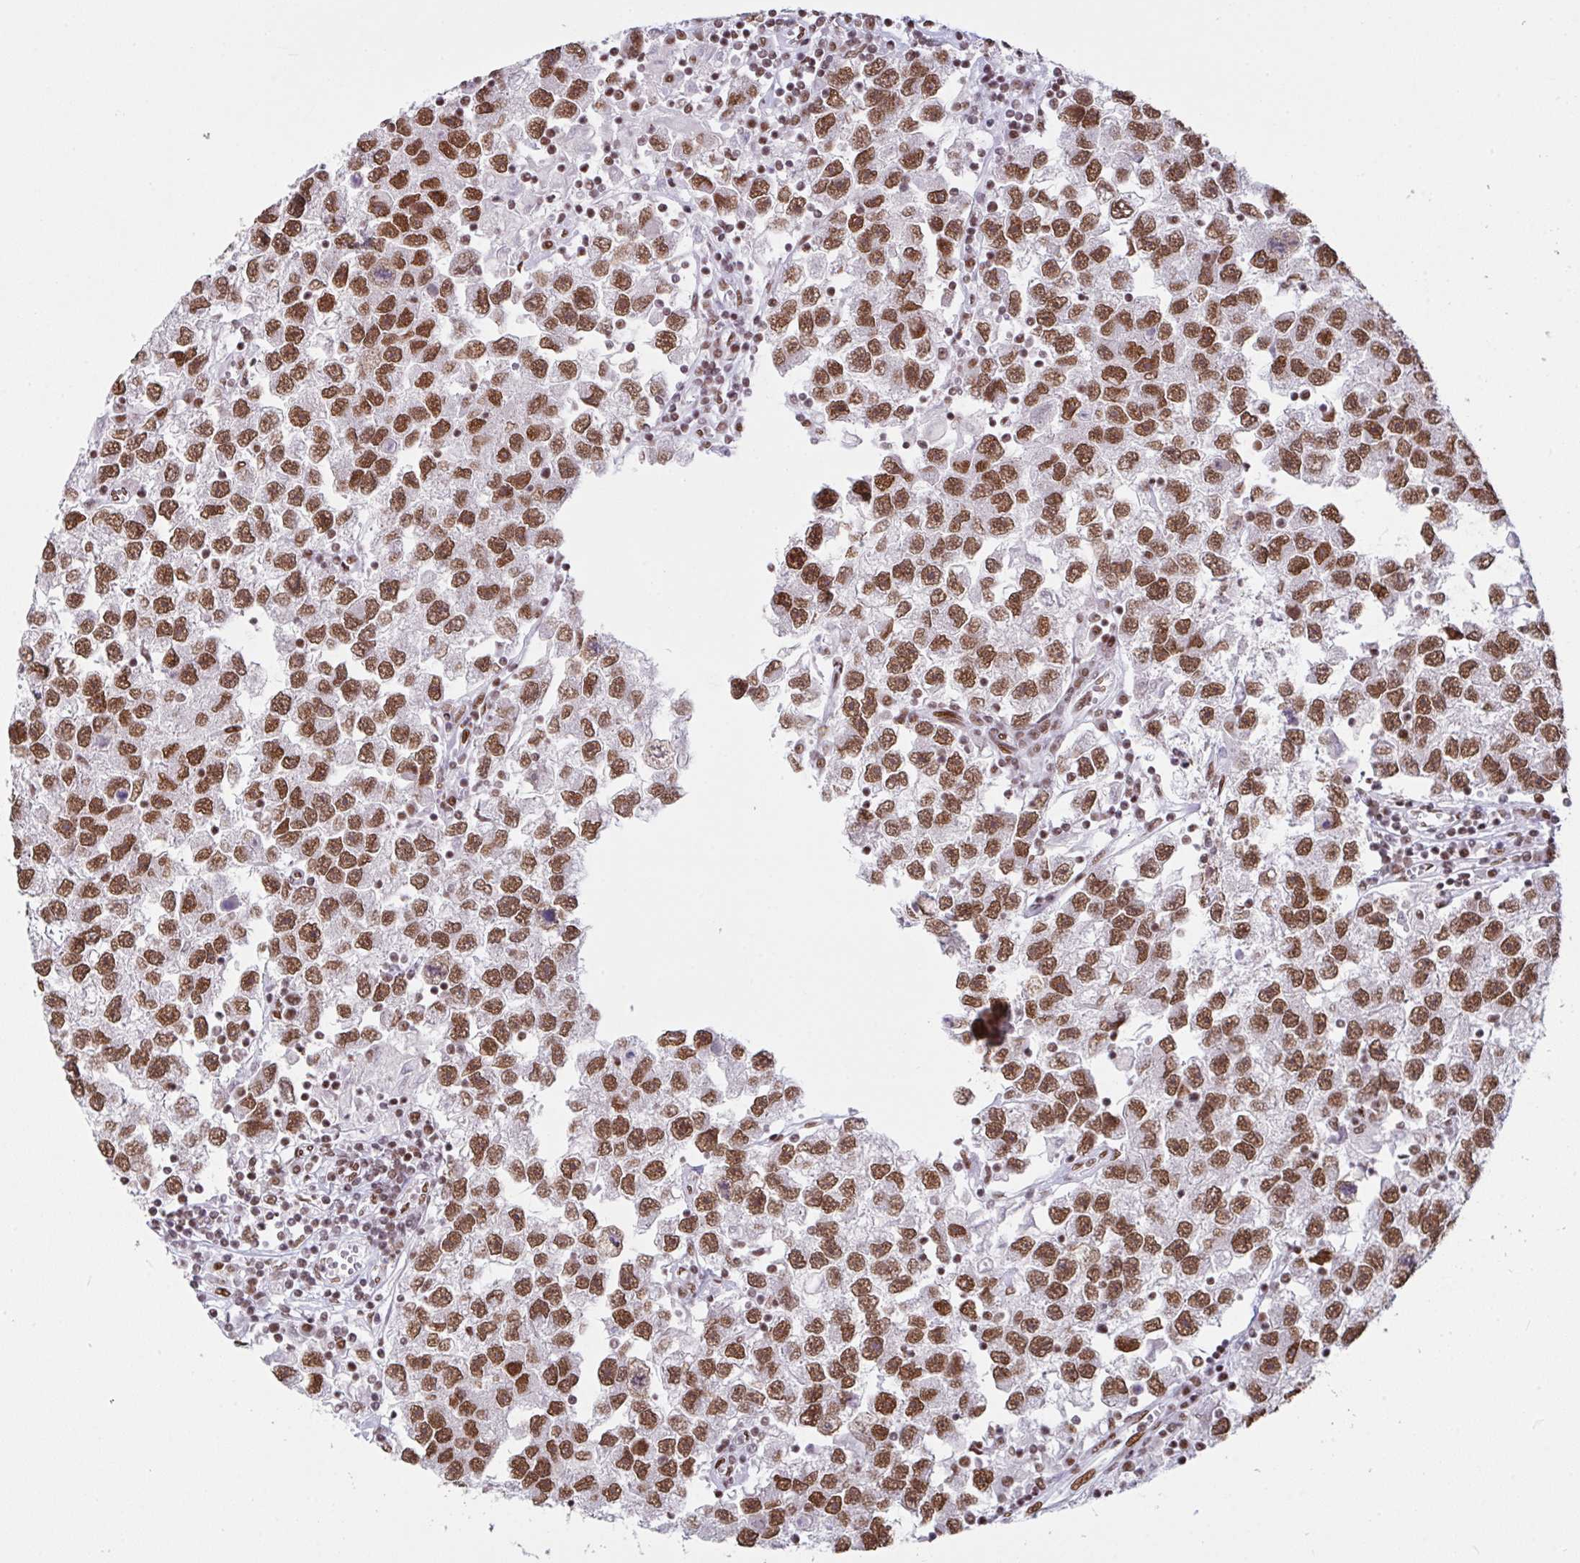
{"staining": {"intensity": "moderate", "quantity": ">75%", "location": "nuclear"}, "tissue": "testis cancer", "cell_type": "Tumor cells", "image_type": "cancer", "snomed": [{"axis": "morphology", "description": "Seminoma, NOS"}, {"axis": "topography", "description": "Testis"}], "caption": "IHC histopathology image of human testis cancer (seminoma) stained for a protein (brown), which demonstrates medium levels of moderate nuclear expression in approximately >75% of tumor cells.", "gene": "CLP1", "patient": {"sex": "male", "age": 26}}